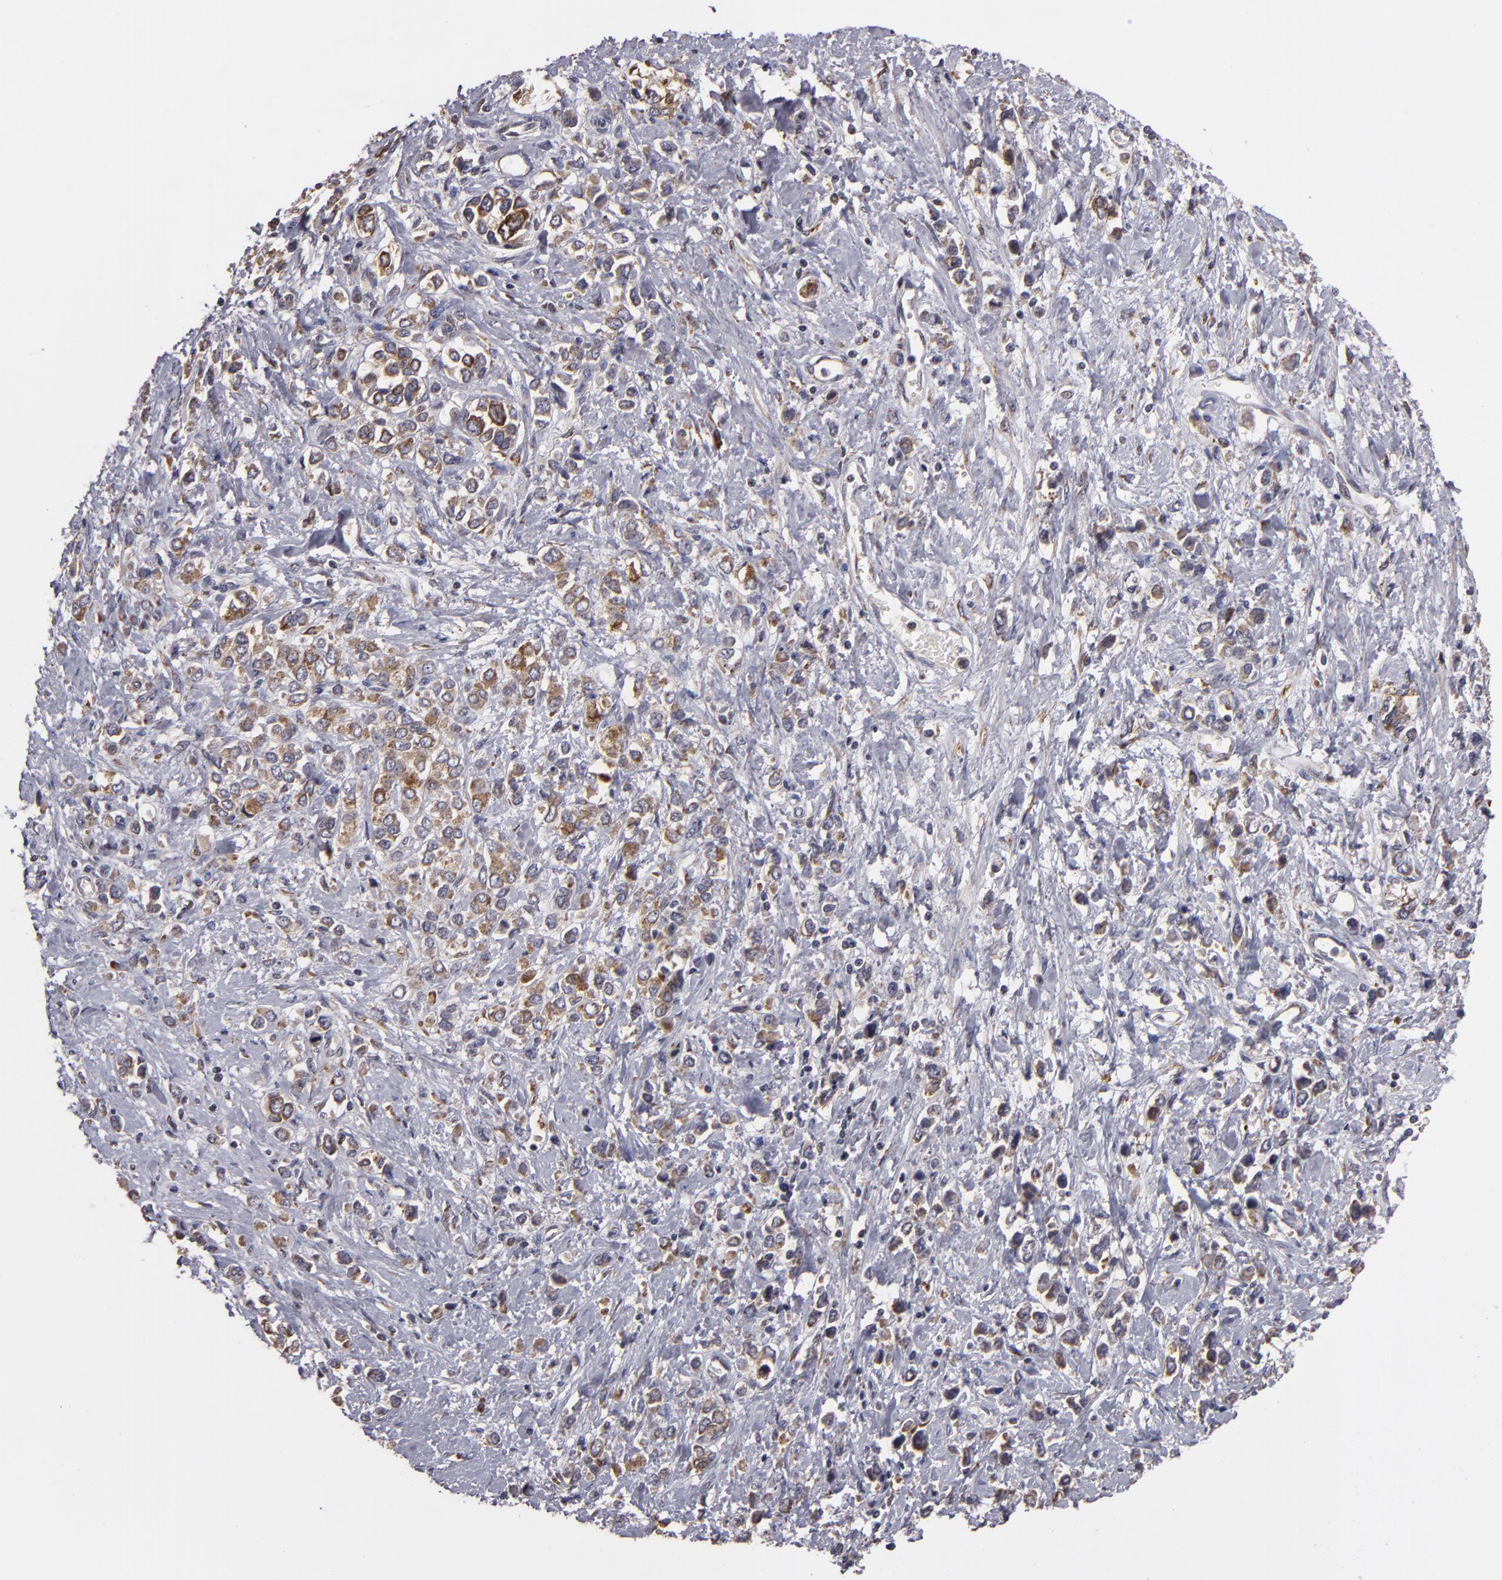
{"staining": {"intensity": "weak", "quantity": ">75%", "location": "cytoplasmic/membranous"}, "tissue": "stomach cancer", "cell_type": "Tumor cells", "image_type": "cancer", "snomed": [{"axis": "morphology", "description": "Adenocarcinoma, NOS"}, {"axis": "topography", "description": "Stomach, upper"}], "caption": "Tumor cells exhibit low levels of weak cytoplasmic/membranous positivity in about >75% of cells in adenocarcinoma (stomach).", "gene": "CASP1", "patient": {"sex": "male", "age": 76}}